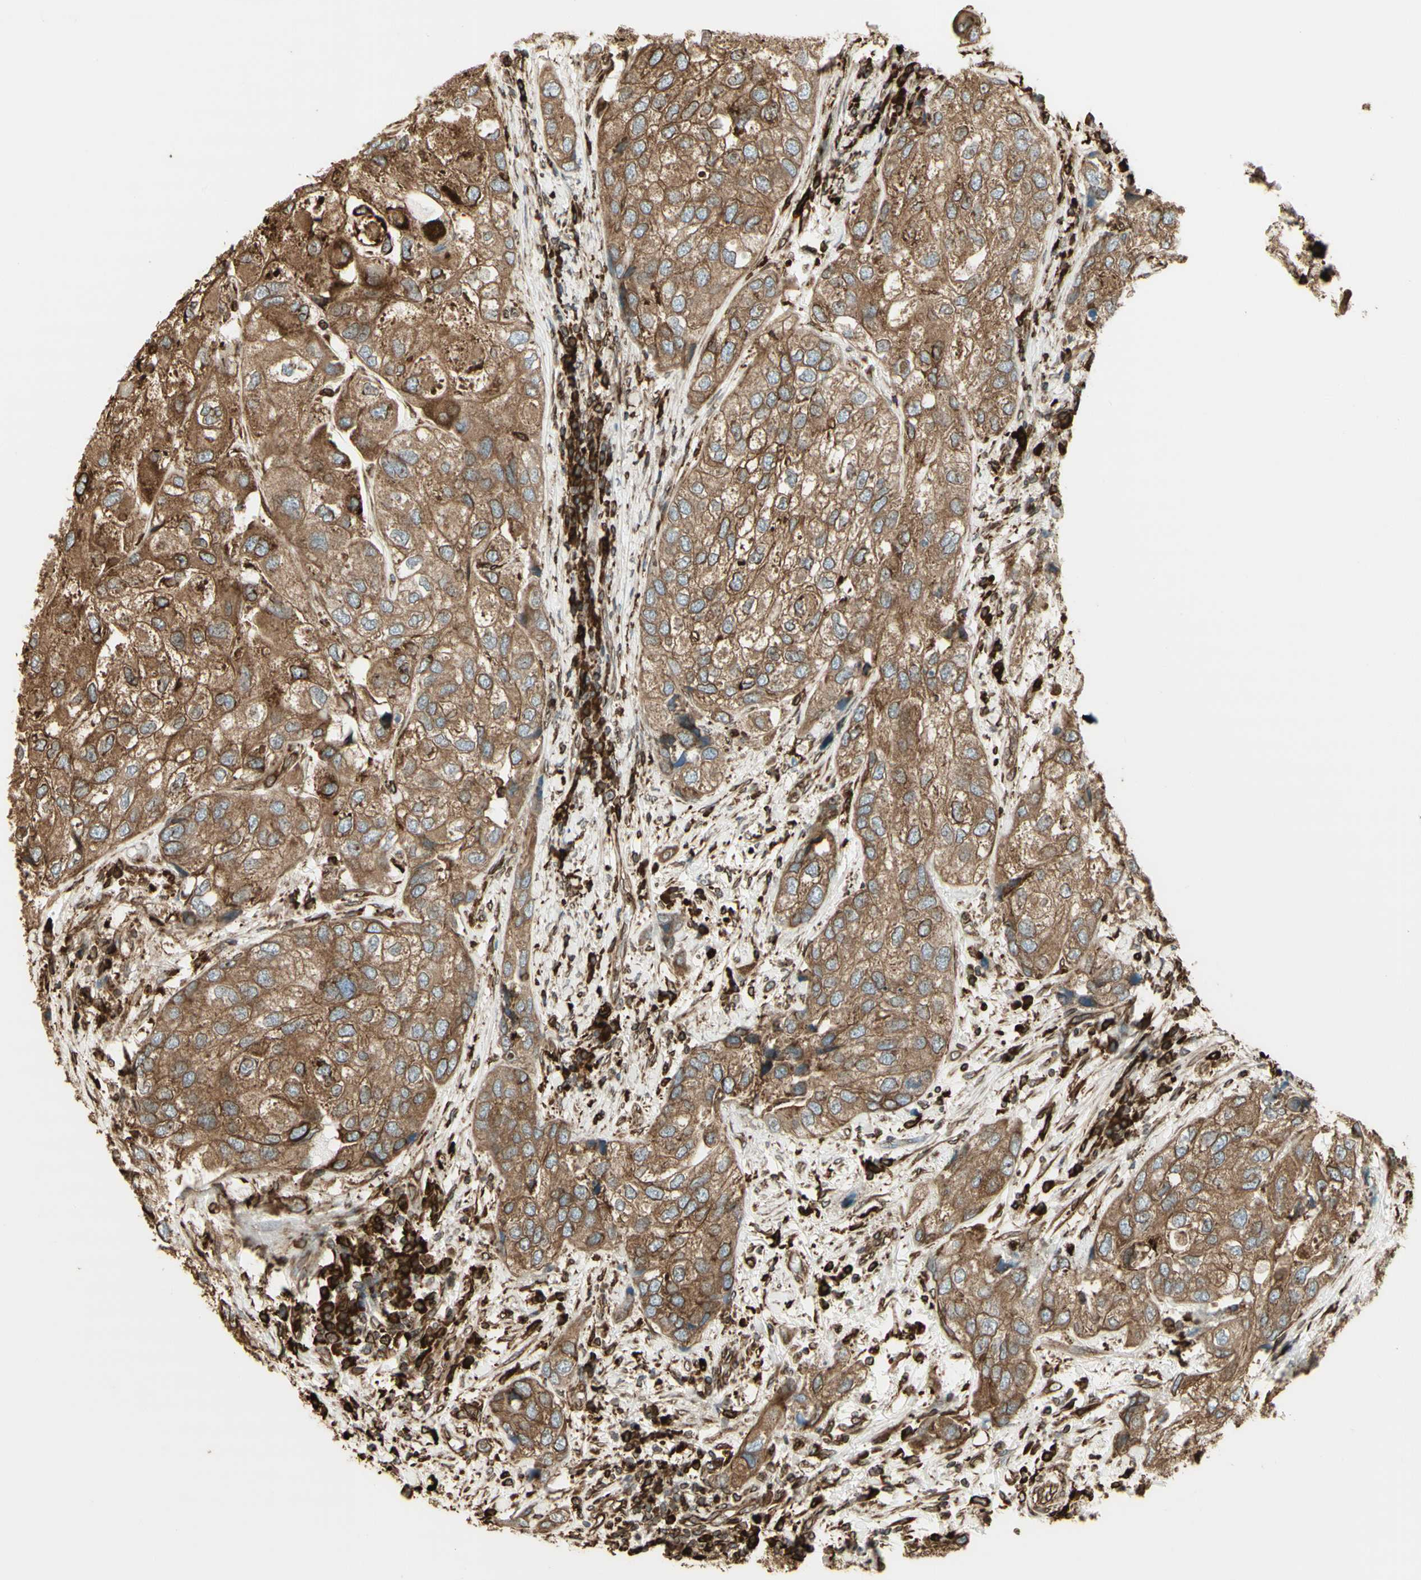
{"staining": {"intensity": "moderate", "quantity": ">75%", "location": "cytoplasmic/membranous"}, "tissue": "urothelial cancer", "cell_type": "Tumor cells", "image_type": "cancer", "snomed": [{"axis": "morphology", "description": "Urothelial carcinoma, High grade"}, {"axis": "topography", "description": "Urinary bladder"}], "caption": "DAB immunohistochemical staining of urothelial cancer shows moderate cytoplasmic/membranous protein positivity in about >75% of tumor cells.", "gene": "CANX", "patient": {"sex": "female", "age": 64}}